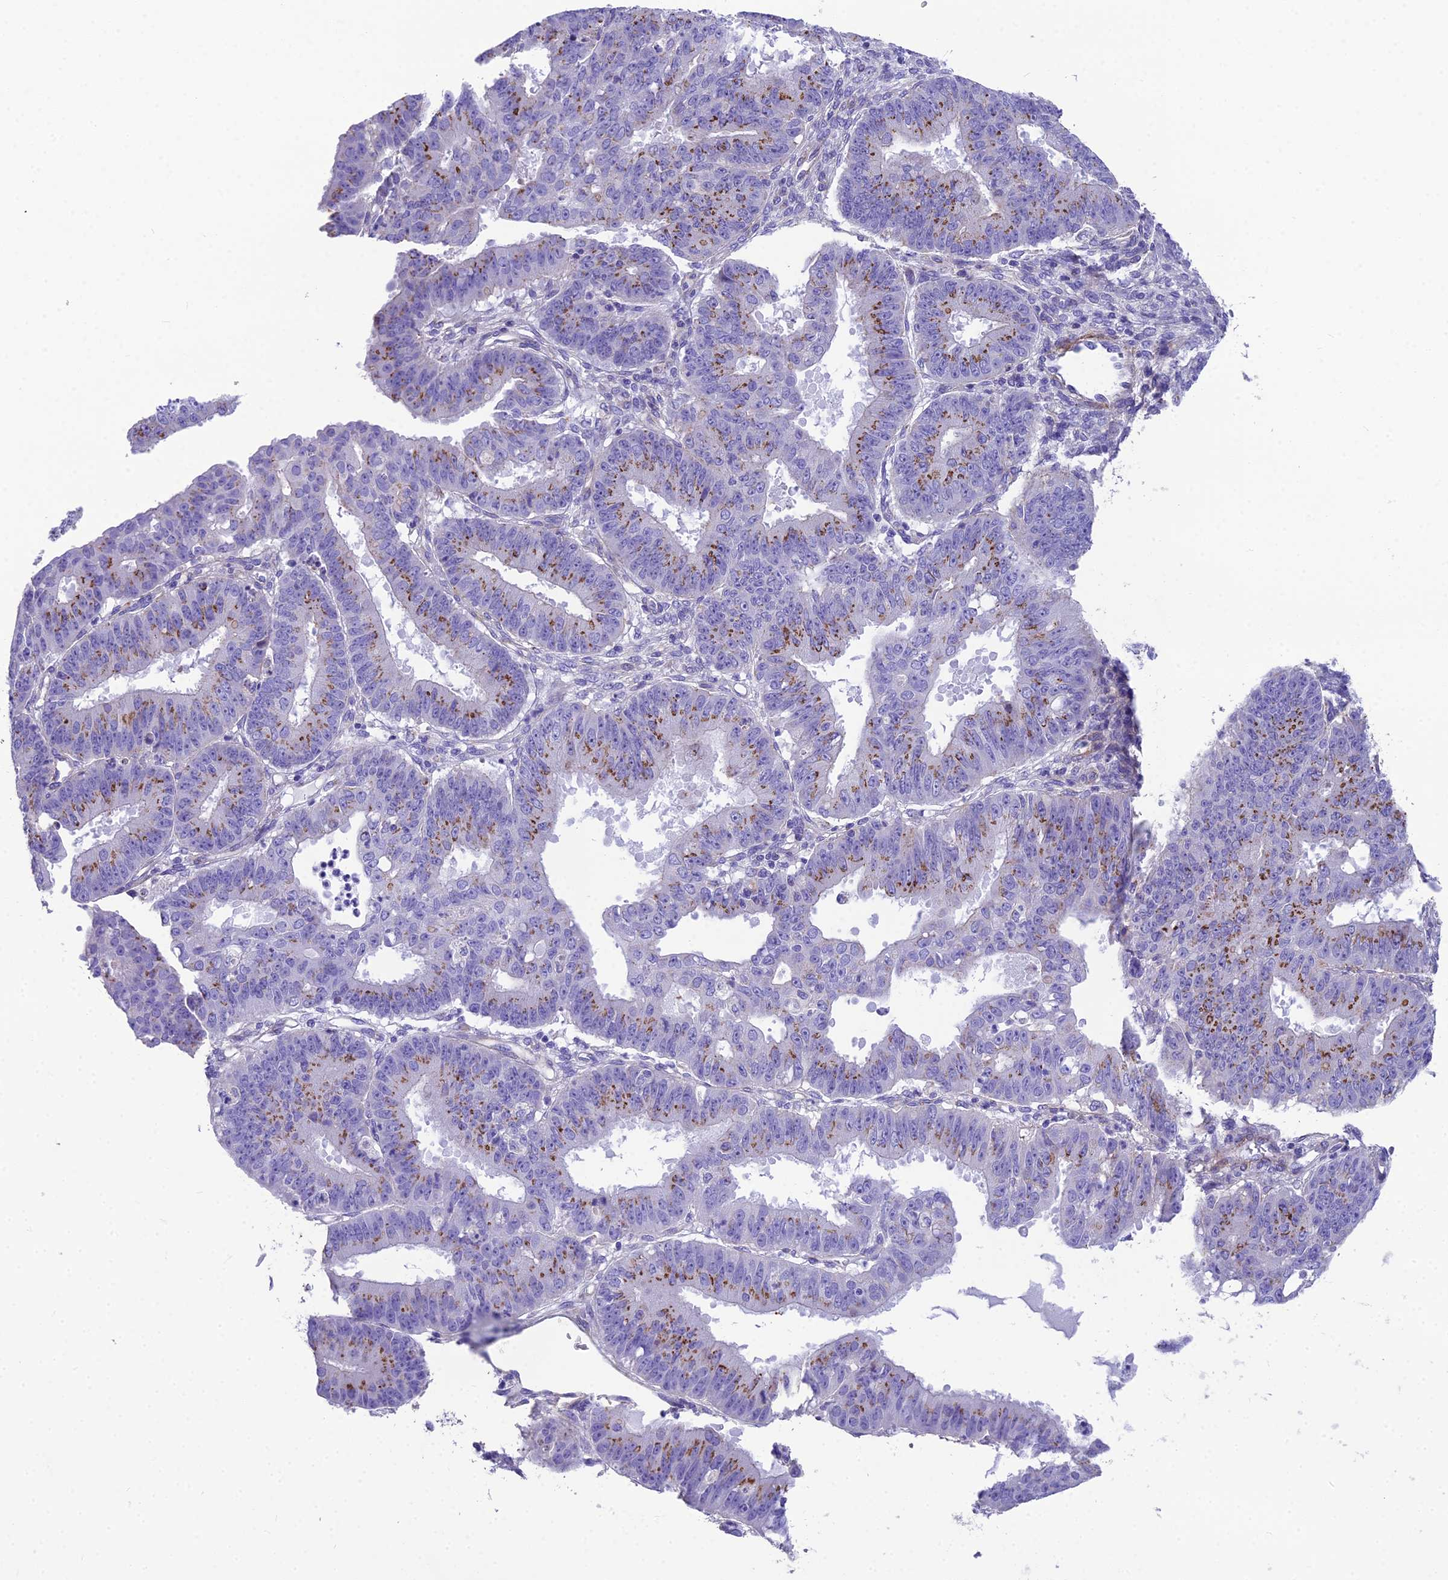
{"staining": {"intensity": "moderate", "quantity": "25%-75%", "location": "cytoplasmic/membranous"}, "tissue": "ovarian cancer", "cell_type": "Tumor cells", "image_type": "cancer", "snomed": [{"axis": "morphology", "description": "Carcinoma, endometroid"}, {"axis": "topography", "description": "Appendix"}, {"axis": "topography", "description": "Ovary"}], "caption": "A micrograph of ovarian cancer (endometroid carcinoma) stained for a protein exhibits moderate cytoplasmic/membranous brown staining in tumor cells.", "gene": "GFRA1", "patient": {"sex": "female", "age": 42}}